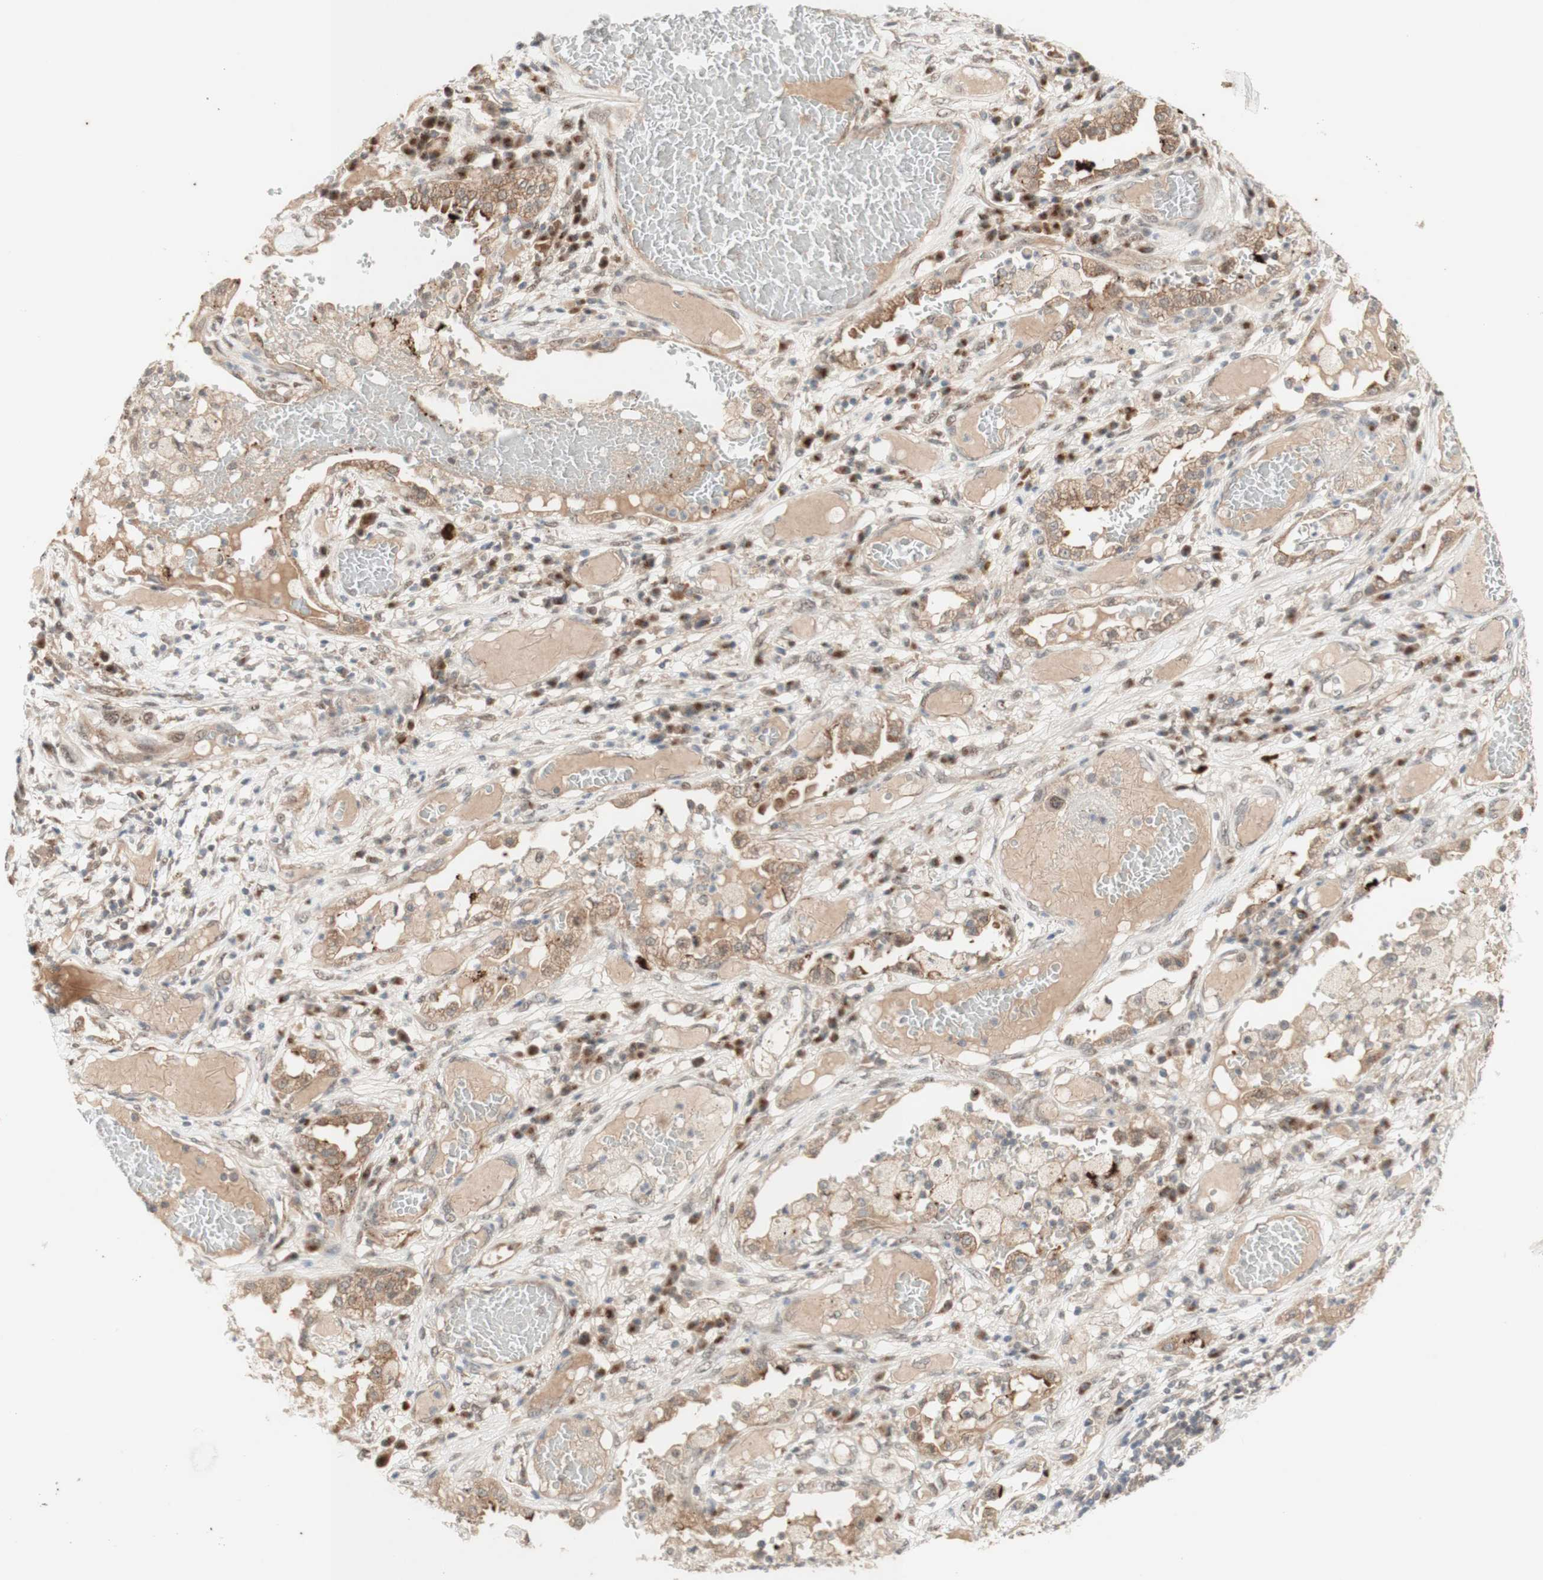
{"staining": {"intensity": "moderate", "quantity": ">75%", "location": "cytoplasmic/membranous"}, "tissue": "lung cancer", "cell_type": "Tumor cells", "image_type": "cancer", "snomed": [{"axis": "morphology", "description": "Squamous cell carcinoma, NOS"}, {"axis": "topography", "description": "Lung"}], "caption": "Lung cancer tissue exhibits moderate cytoplasmic/membranous positivity in about >75% of tumor cells, visualized by immunohistochemistry.", "gene": "CYLD", "patient": {"sex": "male", "age": 71}}